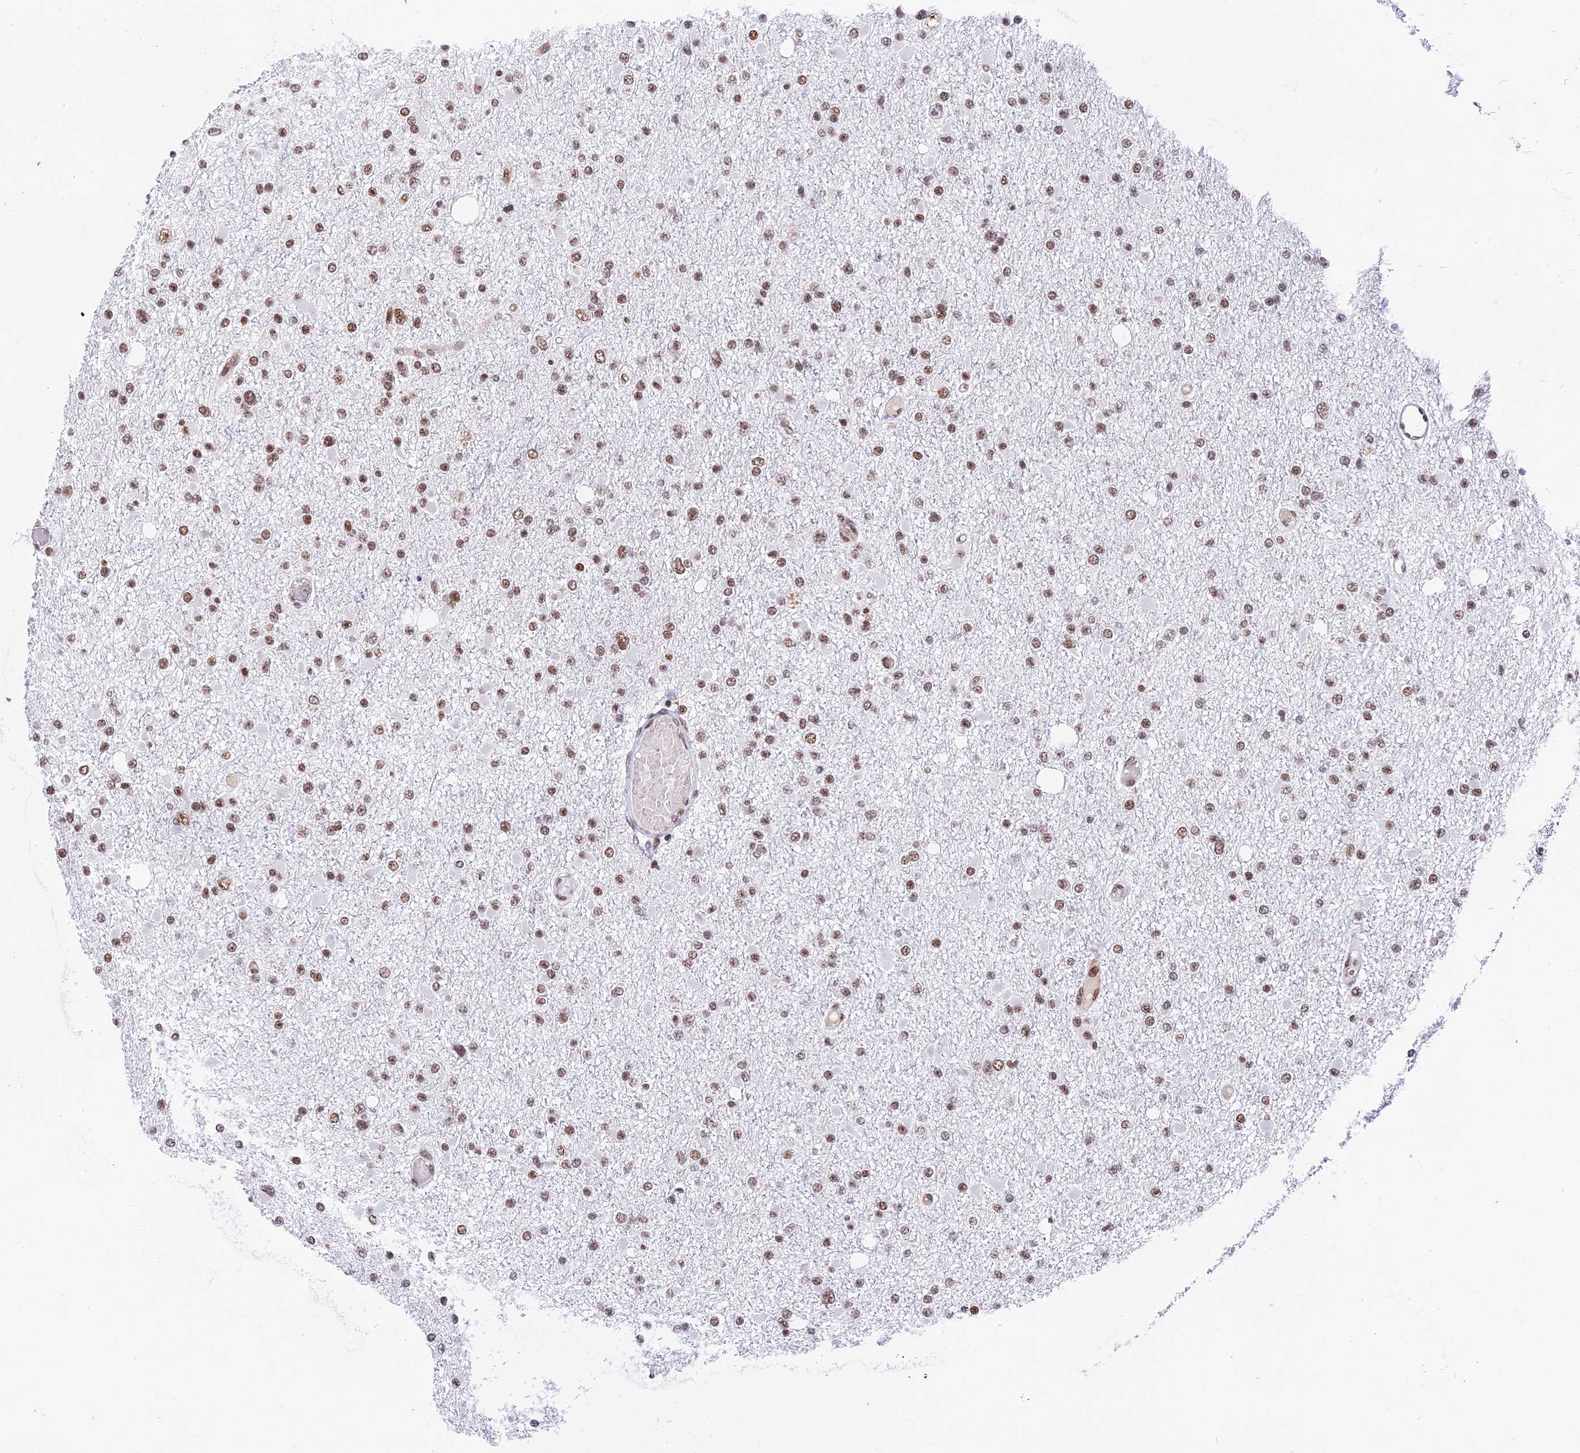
{"staining": {"intensity": "moderate", "quantity": ">75%", "location": "nuclear"}, "tissue": "glioma", "cell_type": "Tumor cells", "image_type": "cancer", "snomed": [{"axis": "morphology", "description": "Glioma, malignant, Low grade"}, {"axis": "topography", "description": "Brain"}], "caption": "Protein expression analysis of low-grade glioma (malignant) displays moderate nuclear expression in about >75% of tumor cells.", "gene": "SBNO1", "patient": {"sex": "female", "age": 22}}